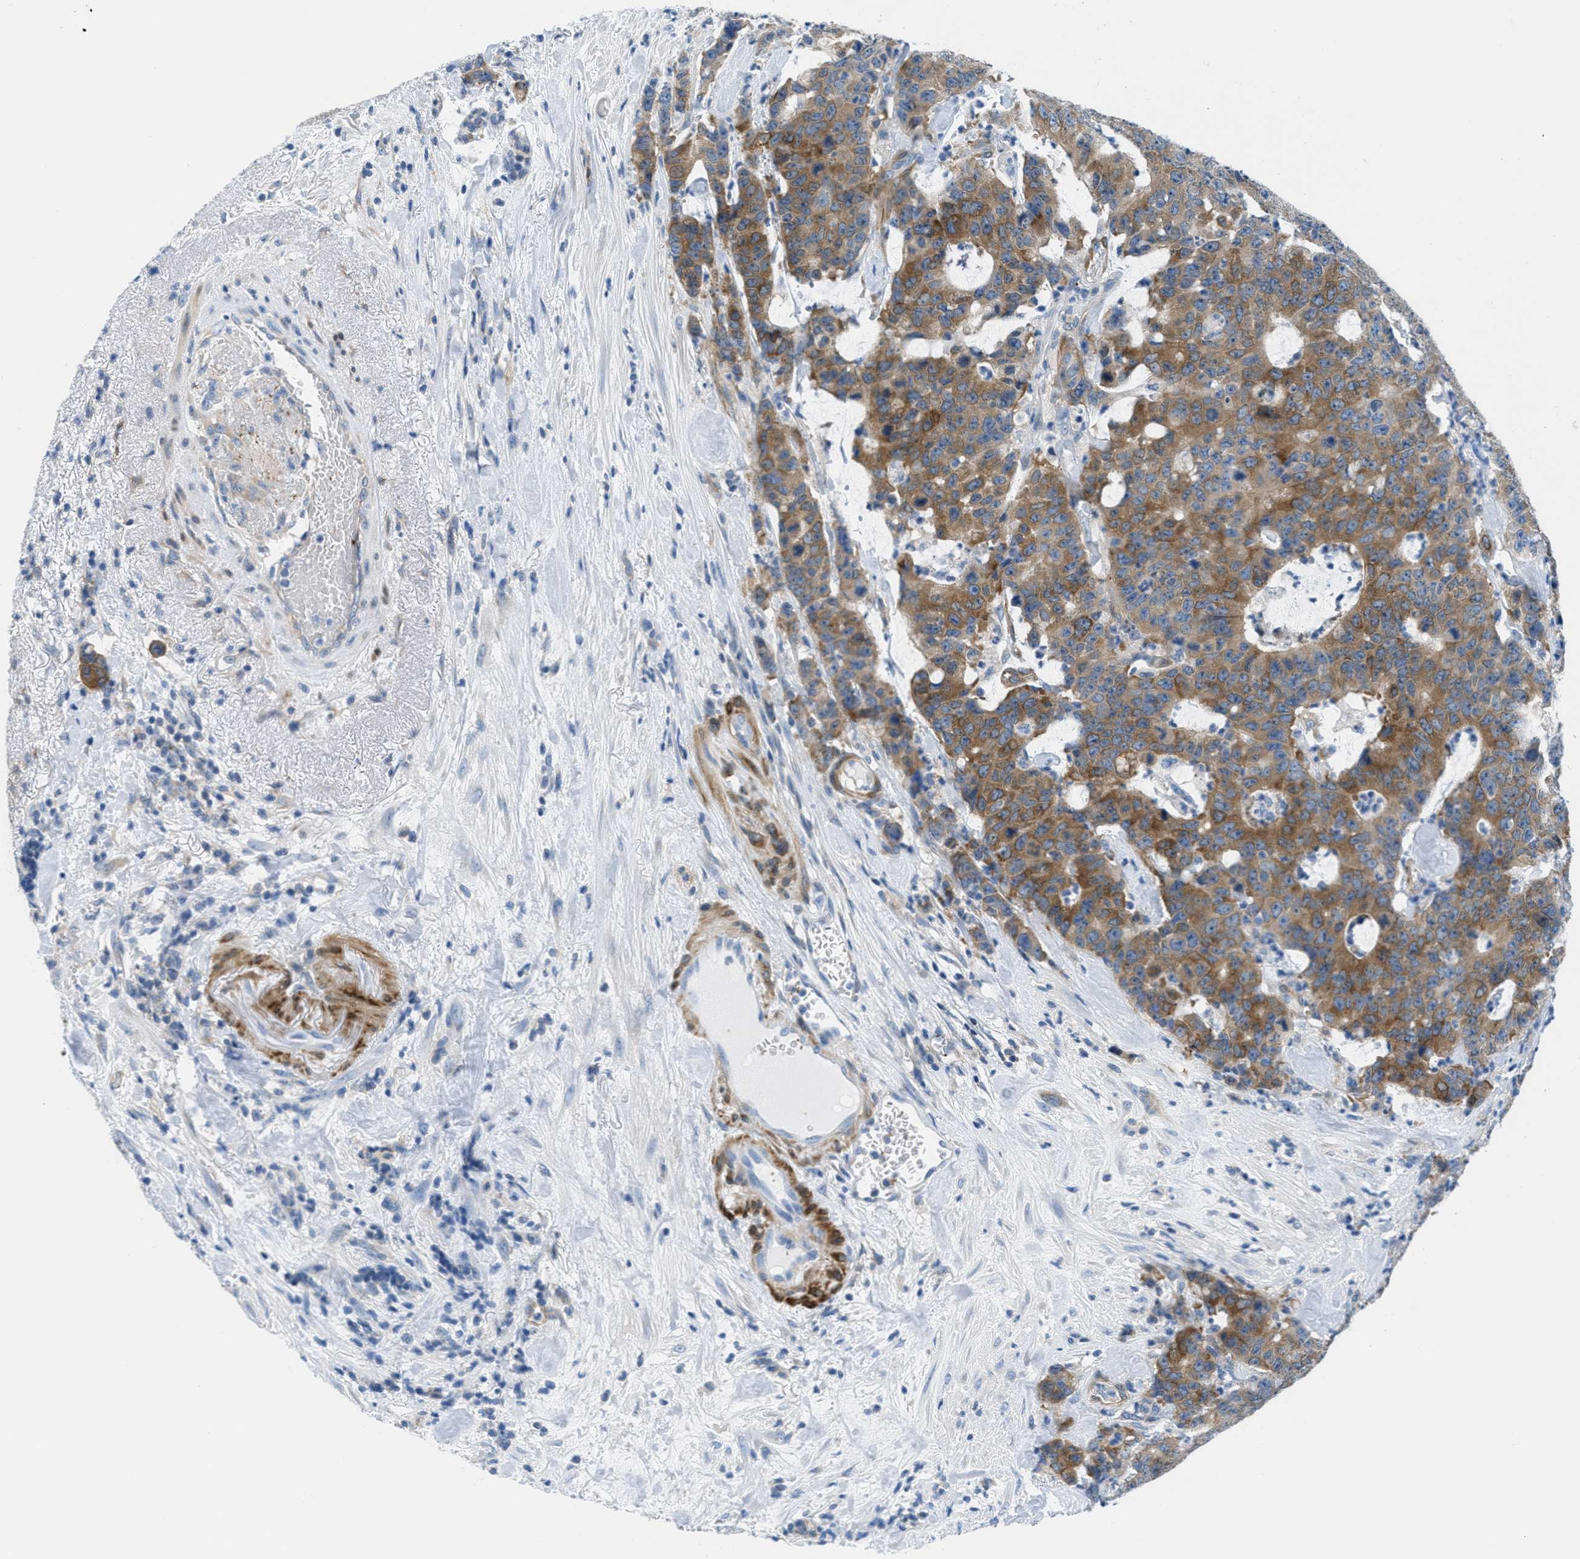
{"staining": {"intensity": "moderate", "quantity": ">75%", "location": "cytoplasmic/membranous"}, "tissue": "colorectal cancer", "cell_type": "Tumor cells", "image_type": "cancer", "snomed": [{"axis": "morphology", "description": "Adenocarcinoma, NOS"}, {"axis": "topography", "description": "Colon"}], "caption": "Approximately >75% of tumor cells in colorectal cancer (adenocarcinoma) show moderate cytoplasmic/membranous protein positivity as visualized by brown immunohistochemical staining.", "gene": "MAPRE2", "patient": {"sex": "female", "age": 86}}